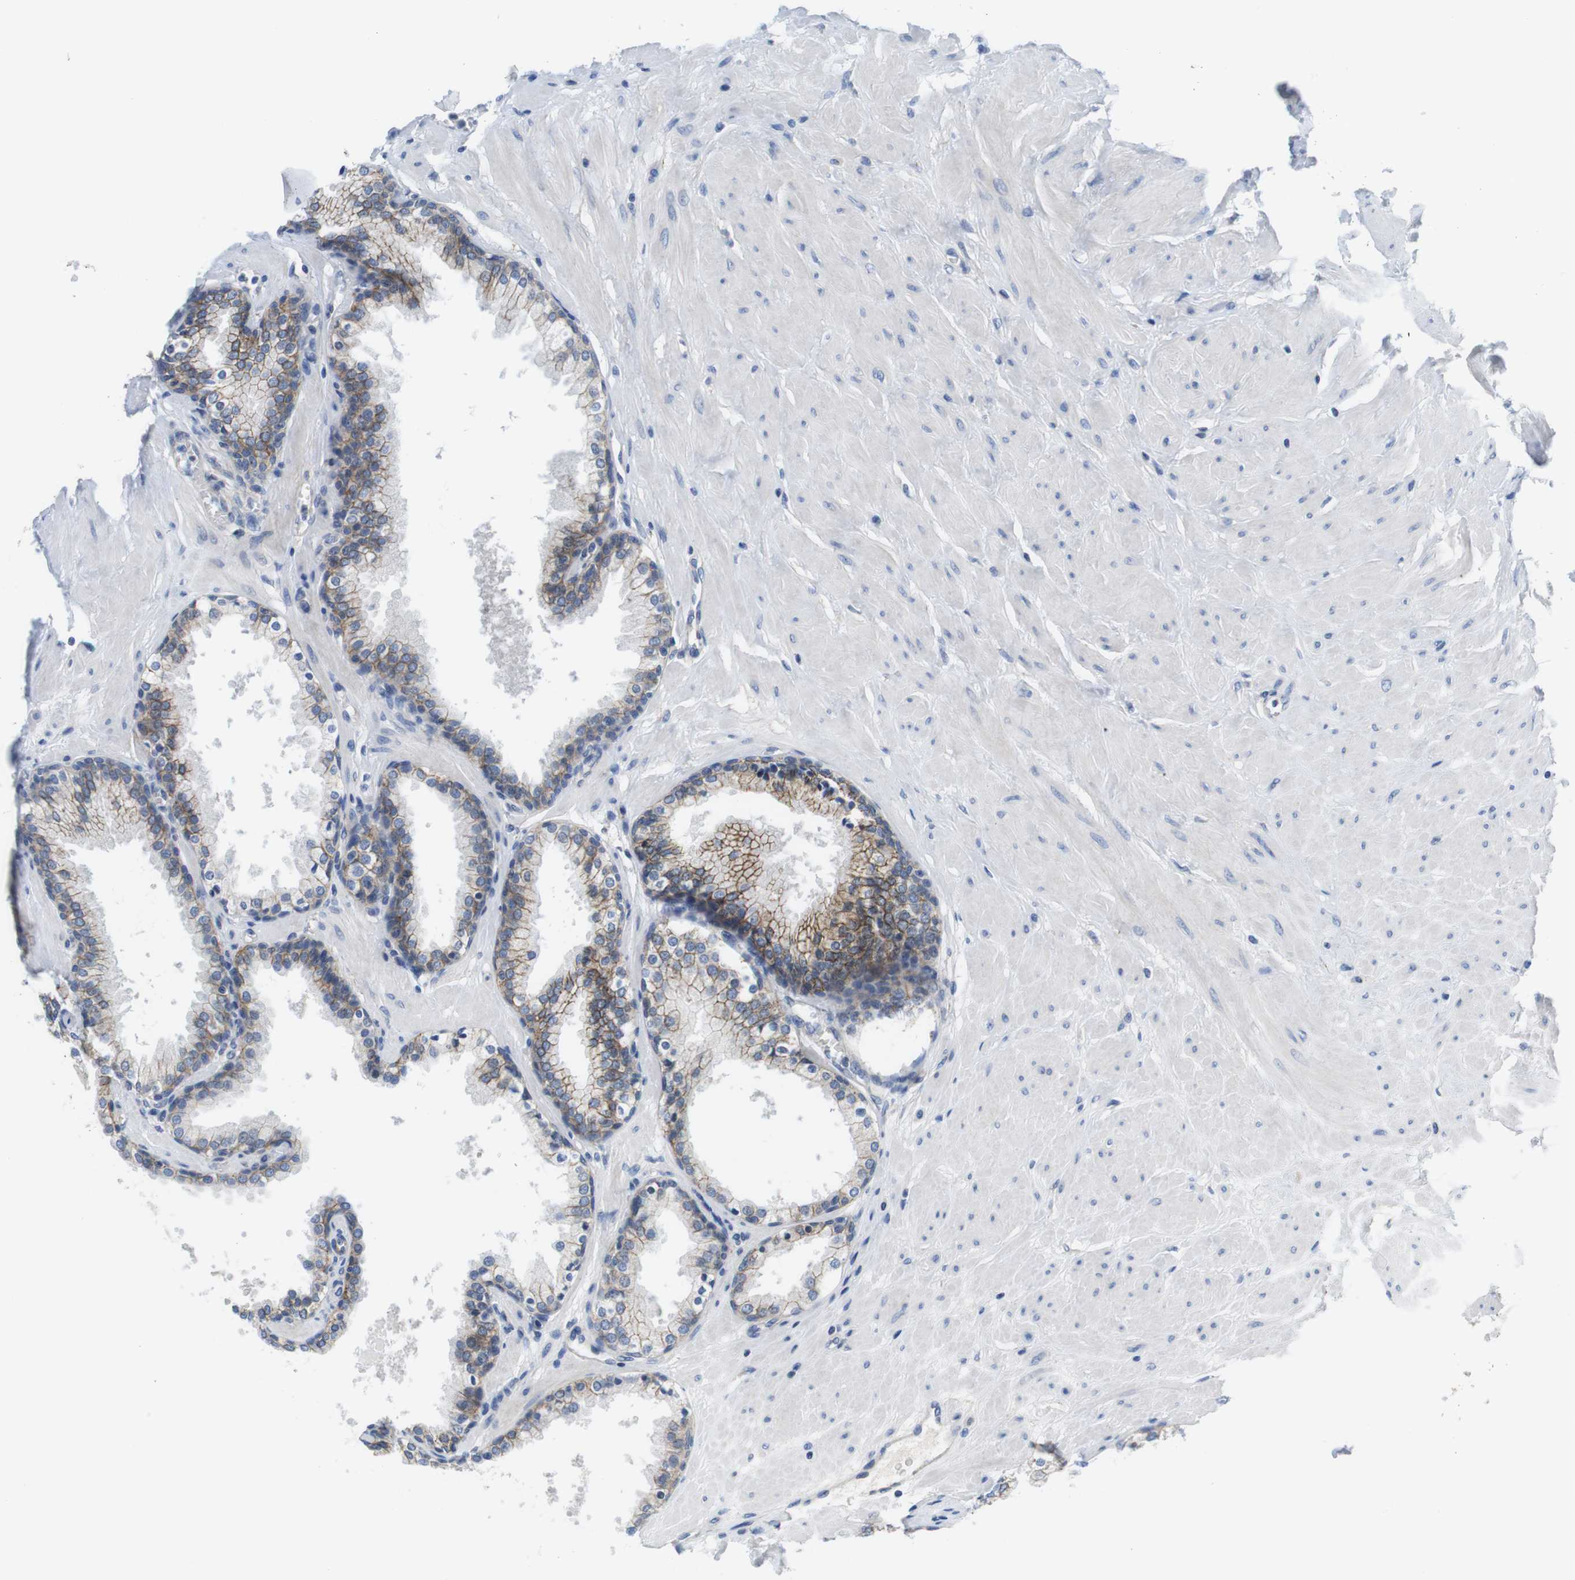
{"staining": {"intensity": "moderate", "quantity": "25%-75%", "location": "cytoplasmic/membranous"}, "tissue": "prostate", "cell_type": "Glandular cells", "image_type": "normal", "snomed": [{"axis": "morphology", "description": "Normal tissue, NOS"}, {"axis": "topography", "description": "Prostate"}], "caption": "Immunohistochemistry (IHC) staining of normal prostate, which reveals medium levels of moderate cytoplasmic/membranous staining in approximately 25%-75% of glandular cells indicating moderate cytoplasmic/membranous protein positivity. The staining was performed using DAB (brown) for protein detection and nuclei were counterstained in hematoxylin (blue).", "gene": "SCRIB", "patient": {"sex": "male", "age": 51}}